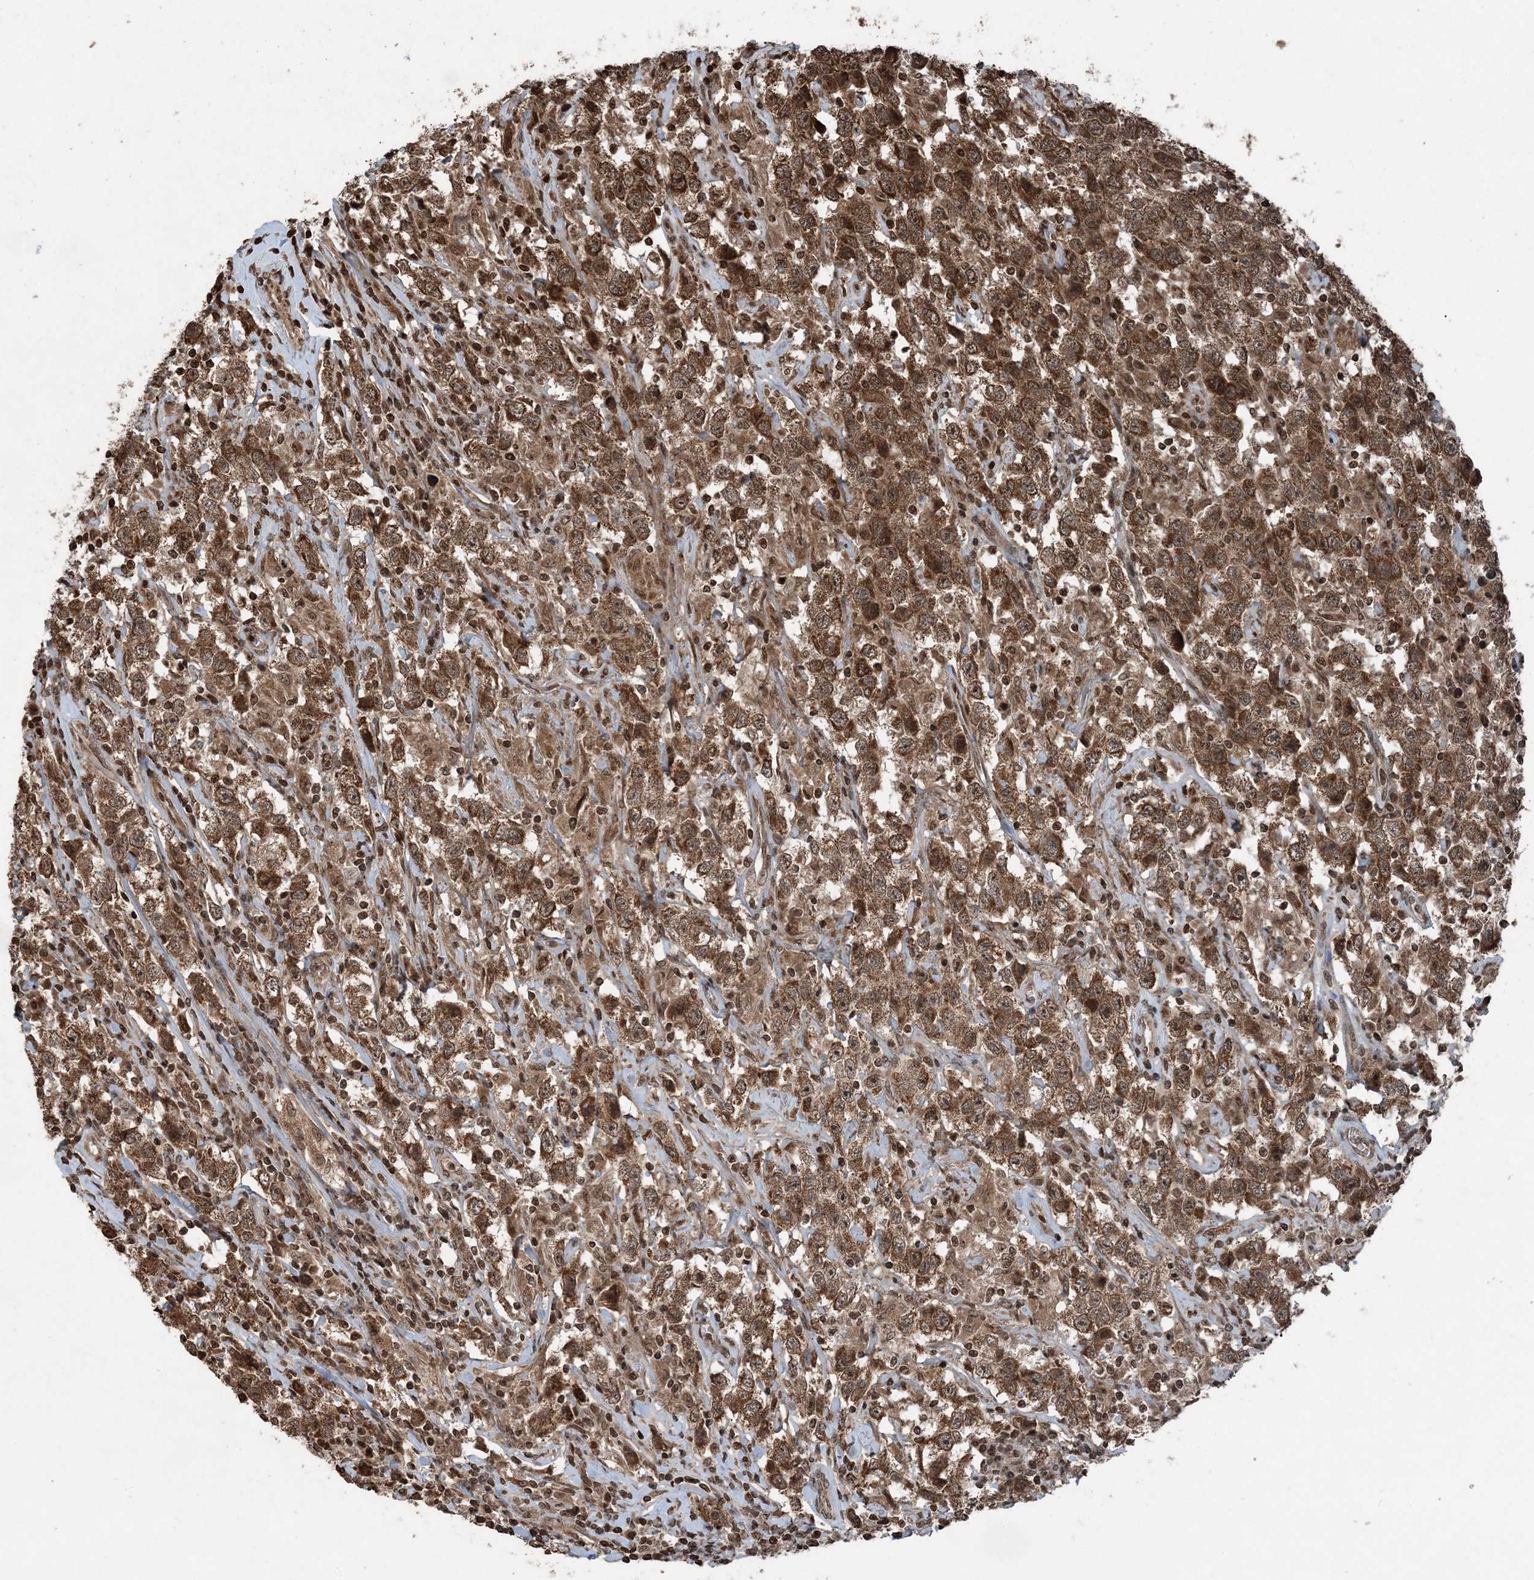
{"staining": {"intensity": "moderate", "quantity": ">75%", "location": "cytoplasmic/membranous,nuclear"}, "tissue": "testis cancer", "cell_type": "Tumor cells", "image_type": "cancer", "snomed": [{"axis": "morphology", "description": "Seminoma, NOS"}, {"axis": "topography", "description": "Testis"}], "caption": "A high-resolution image shows IHC staining of testis cancer (seminoma), which reveals moderate cytoplasmic/membranous and nuclear expression in about >75% of tumor cells. The protein is stained brown, and the nuclei are stained in blue (DAB (3,3'-diaminobenzidine) IHC with brightfield microscopy, high magnification).", "gene": "ZFAND2B", "patient": {"sex": "male", "age": 41}}